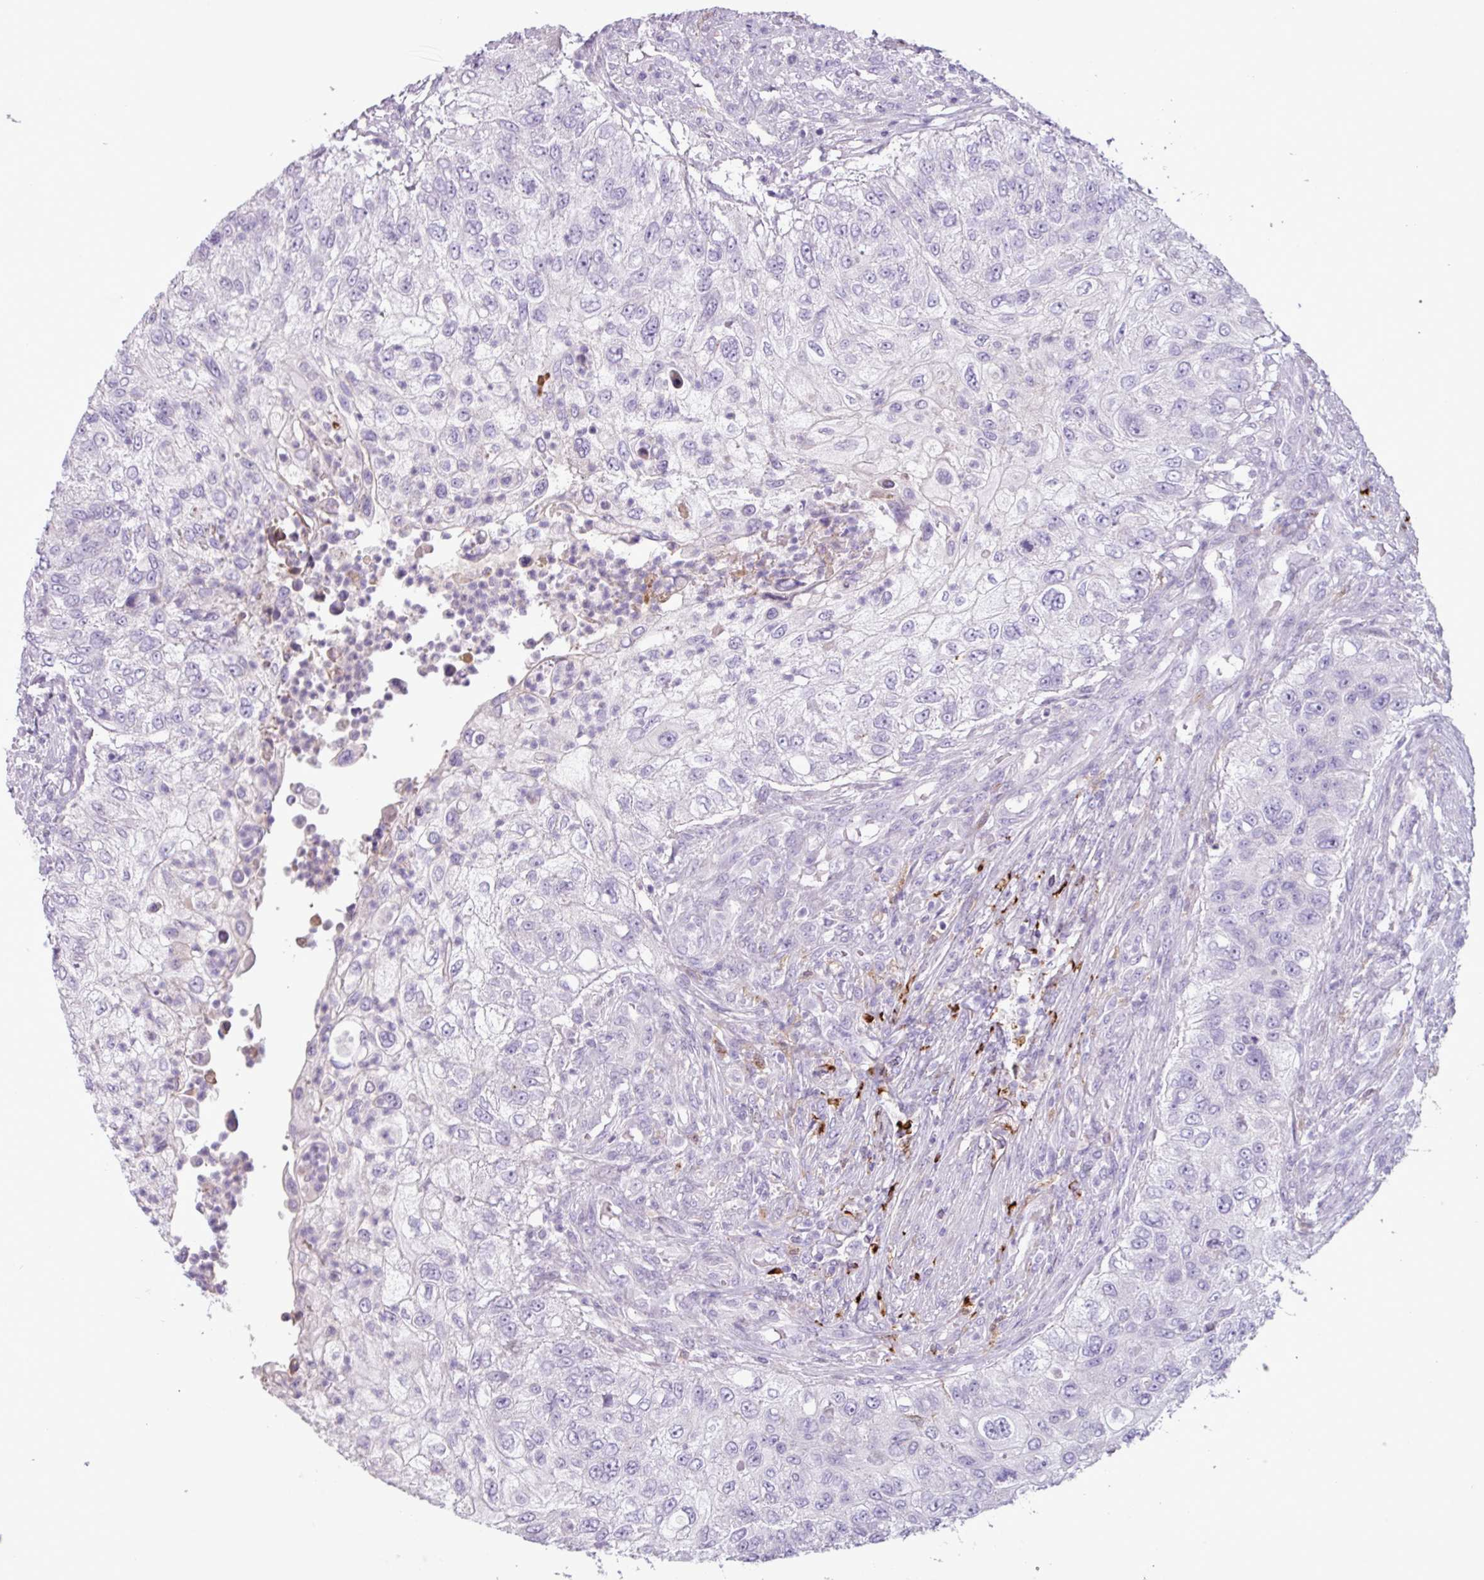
{"staining": {"intensity": "negative", "quantity": "none", "location": "none"}, "tissue": "urothelial cancer", "cell_type": "Tumor cells", "image_type": "cancer", "snomed": [{"axis": "morphology", "description": "Urothelial carcinoma, High grade"}, {"axis": "topography", "description": "Urinary bladder"}], "caption": "Immunohistochemistry of high-grade urothelial carcinoma exhibits no staining in tumor cells.", "gene": "C4B", "patient": {"sex": "female", "age": 60}}